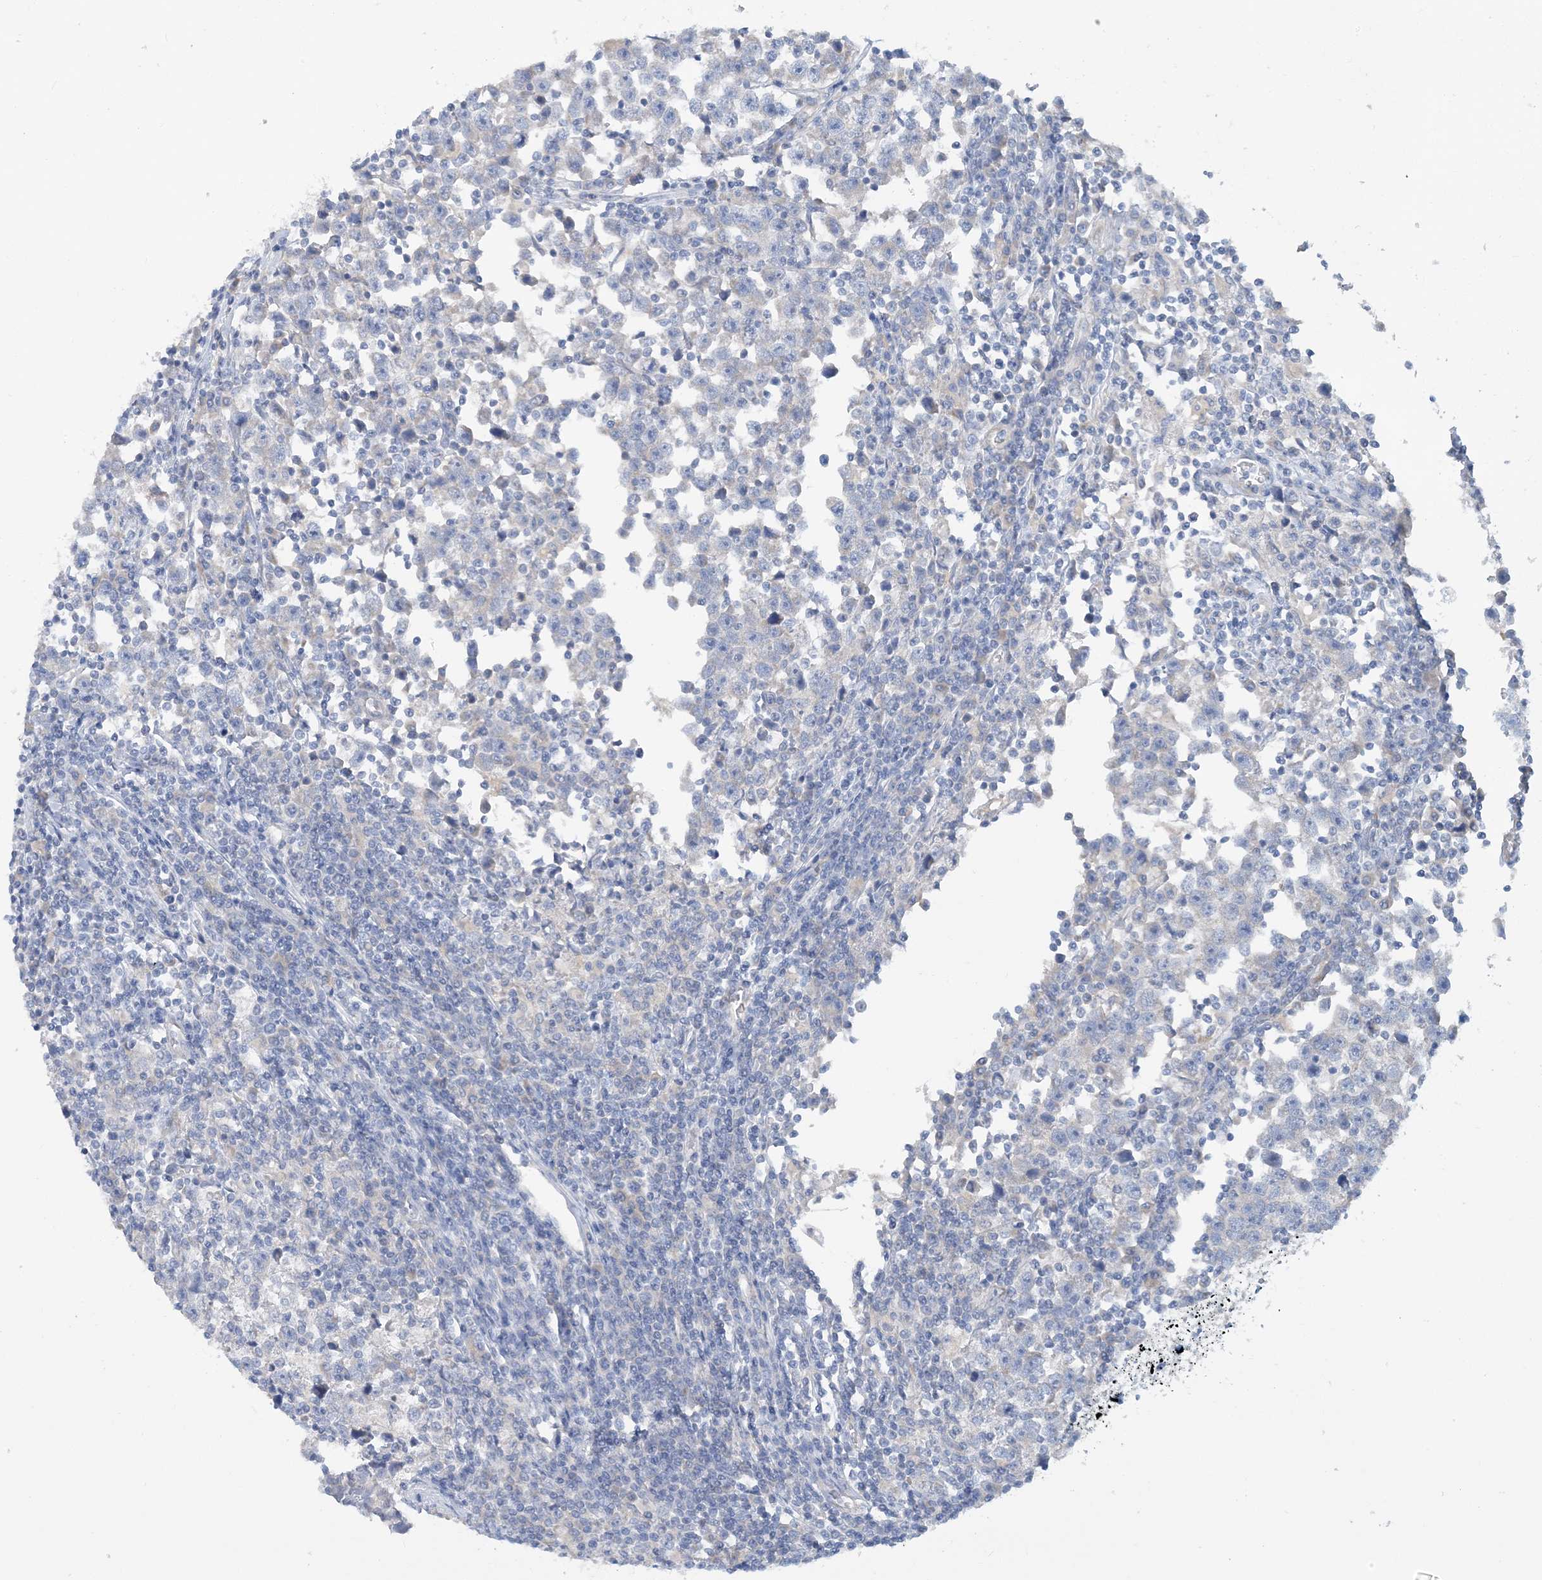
{"staining": {"intensity": "negative", "quantity": "none", "location": "none"}, "tissue": "testis cancer", "cell_type": "Tumor cells", "image_type": "cancer", "snomed": [{"axis": "morphology", "description": "Normal tissue, NOS"}, {"axis": "morphology", "description": "Seminoma, NOS"}, {"axis": "topography", "description": "Testis"}], "caption": "Human seminoma (testis) stained for a protein using immunohistochemistry (IHC) exhibits no staining in tumor cells.", "gene": "ZCCHC18", "patient": {"sex": "male", "age": 43}}